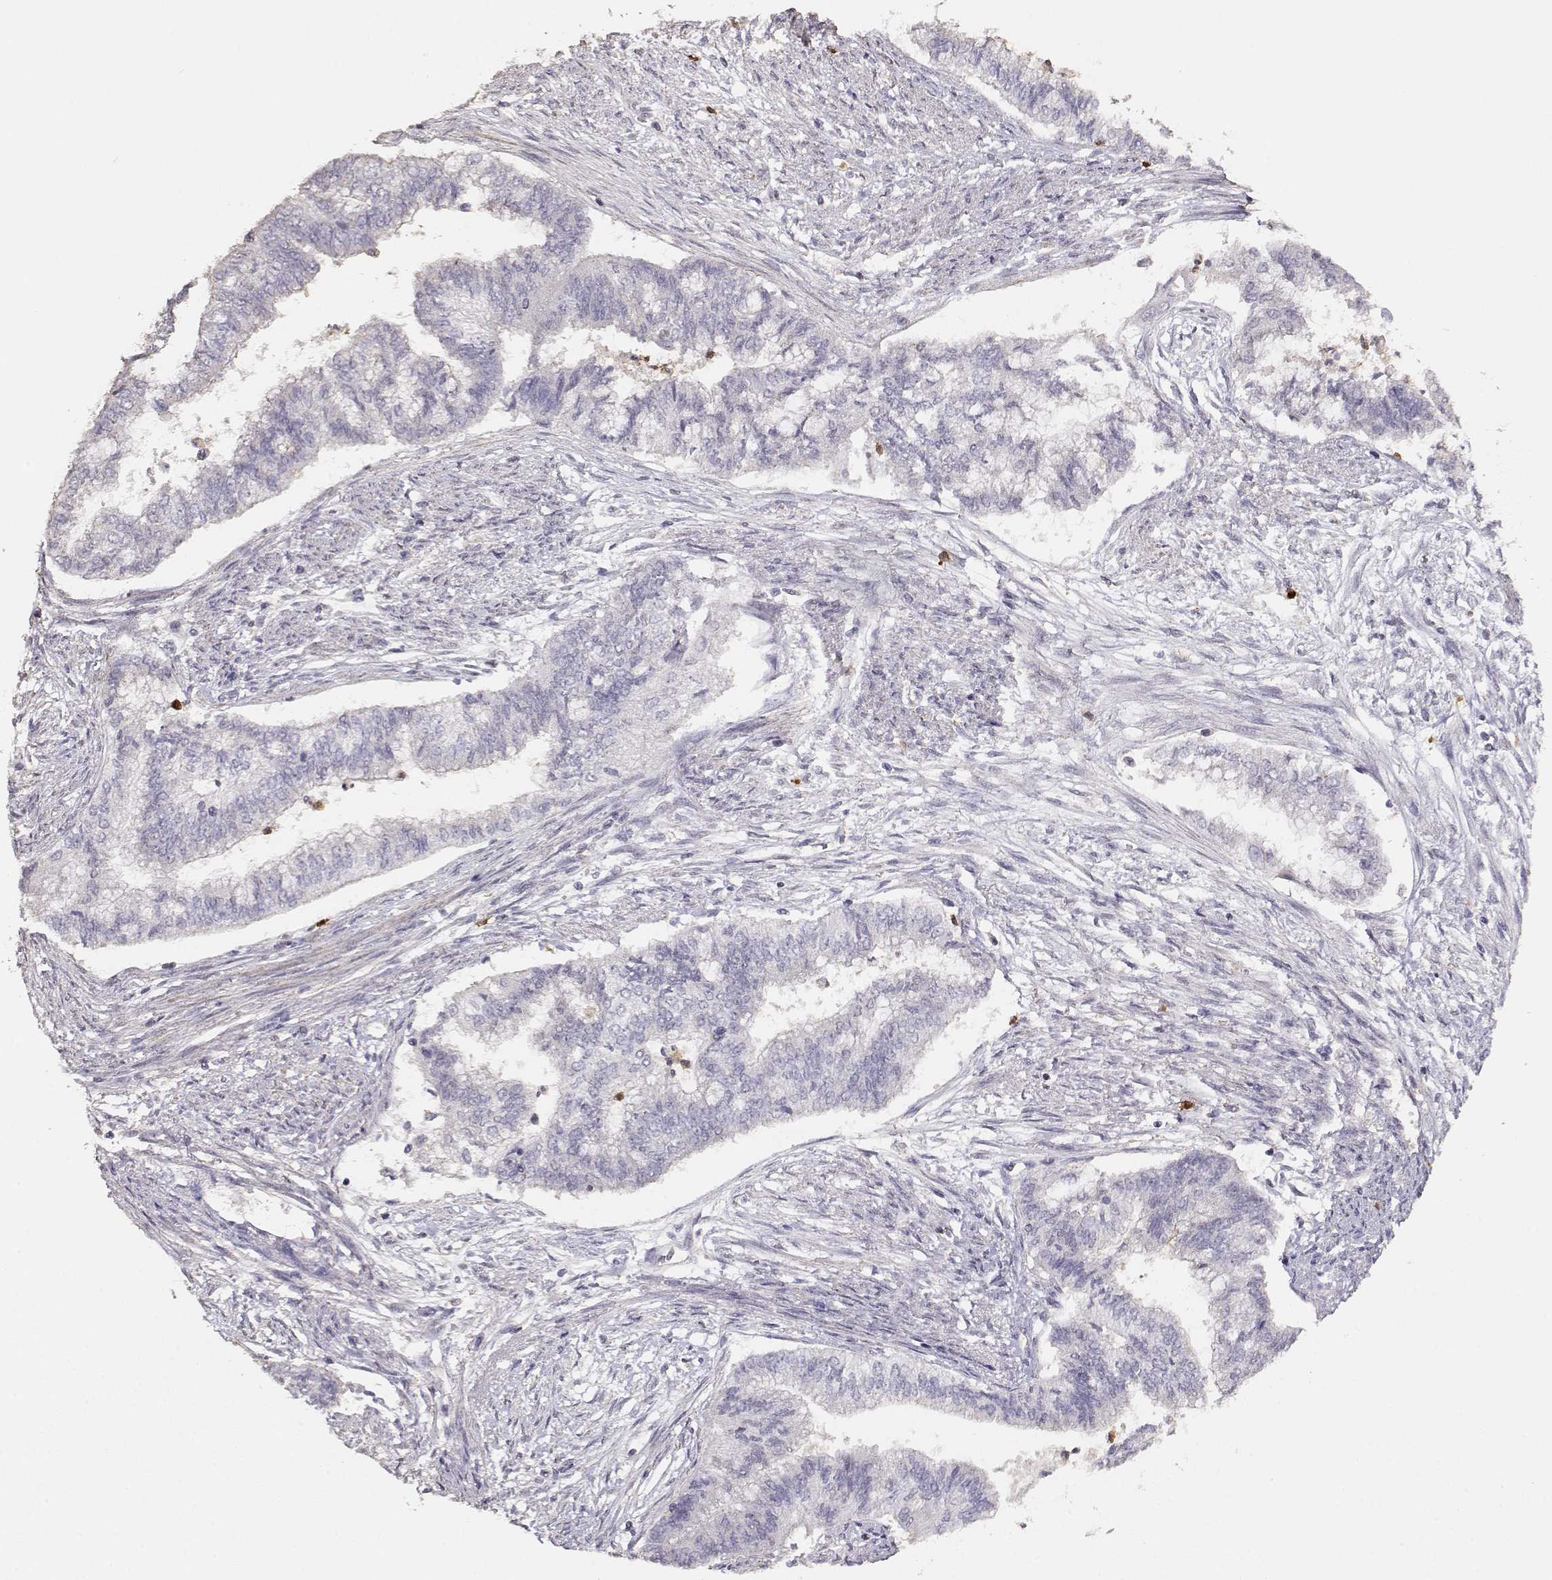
{"staining": {"intensity": "negative", "quantity": "none", "location": "none"}, "tissue": "endometrial cancer", "cell_type": "Tumor cells", "image_type": "cancer", "snomed": [{"axis": "morphology", "description": "Adenocarcinoma, NOS"}, {"axis": "topography", "description": "Endometrium"}], "caption": "Immunohistochemistry (IHC) of endometrial adenocarcinoma demonstrates no positivity in tumor cells. (DAB (3,3'-diaminobenzidine) immunohistochemistry (IHC) visualized using brightfield microscopy, high magnification).", "gene": "TNFRSF10C", "patient": {"sex": "female", "age": 65}}